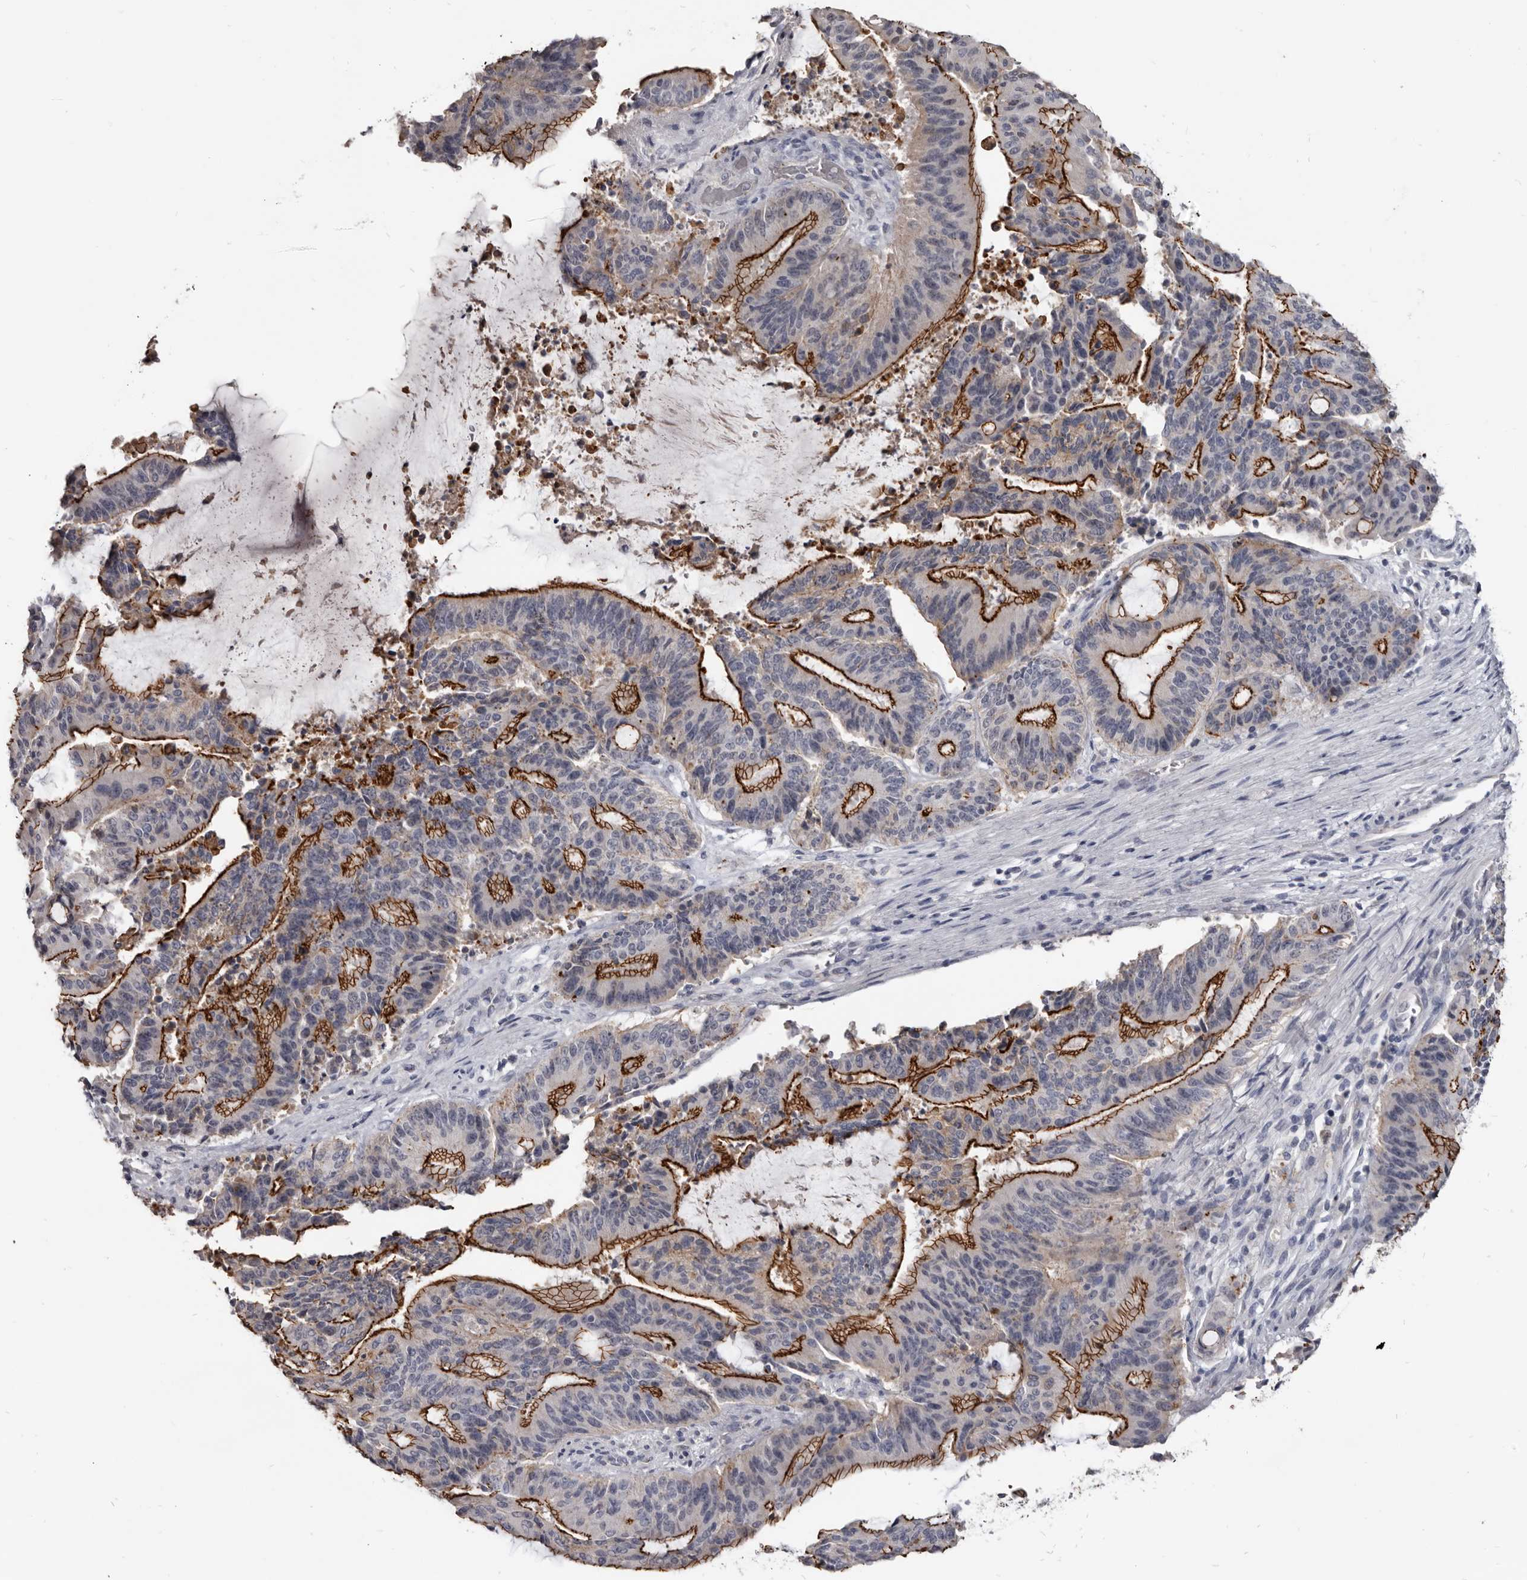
{"staining": {"intensity": "strong", "quantity": "25%-75%", "location": "cytoplasmic/membranous"}, "tissue": "liver cancer", "cell_type": "Tumor cells", "image_type": "cancer", "snomed": [{"axis": "morphology", "description": "Normal tissue, NOS"}, {"axis": "morphology", "description": "Cholangiocarcinoma"}, {"axis": "topography", "description": "Liver"}, {"axis": "topography", "description": "Peripheral nerve tissue"}], "caption": "DAB immunohistochemical staining of human liver cholangiocarcinoma shows strong cytoplasmic/membranous protein staining in approximately 25%-75% of tumor cells.", "gene": "CGN", "patient": {"sex": "female", "age": 73}}